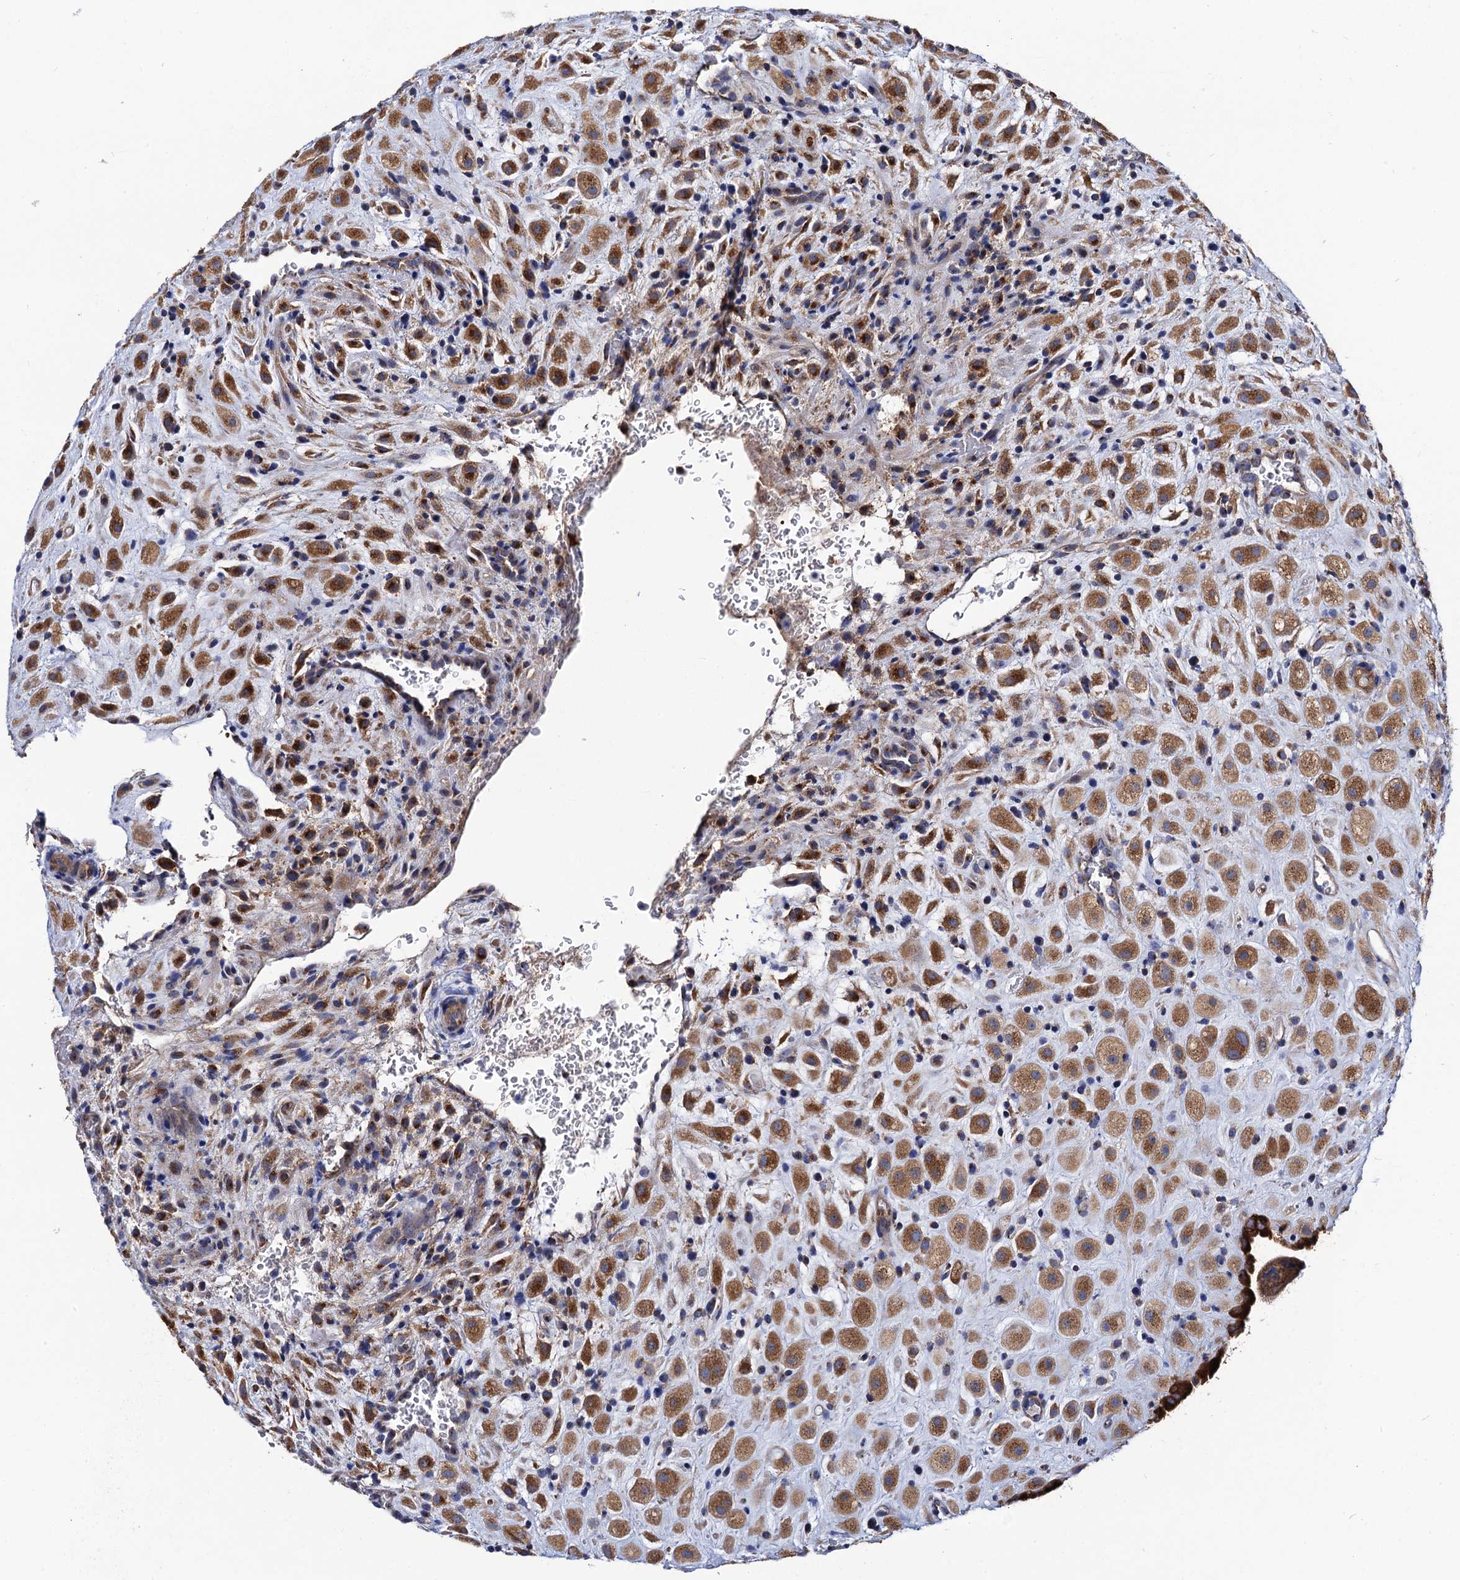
{"staining": {"intensity": "moderate", "quantity": ">75%", "location": "cytoplasmic/membranous"}, "tissue": "placenta", "cell_type": "Decidual cells", "image_type": "normal", "snomed": [{"axis": "morphology", "description": "Normal tissue, NOS"}, {"axis": "topography", "description": "Placenta"}], "caption": "An immunohistochemistry micrograph of unremarkable tissue is shown. Protein staining in brown highlights moderate cytoplasmic/membranous positivity in placenta within decidual cells. The protein is stained brown, and the nuclei are stained in blue (DAB IHC with brightfield microscopy, high magnification).", "gene": "DYDC1", "patient": {"sex": "female", "age": 35}}